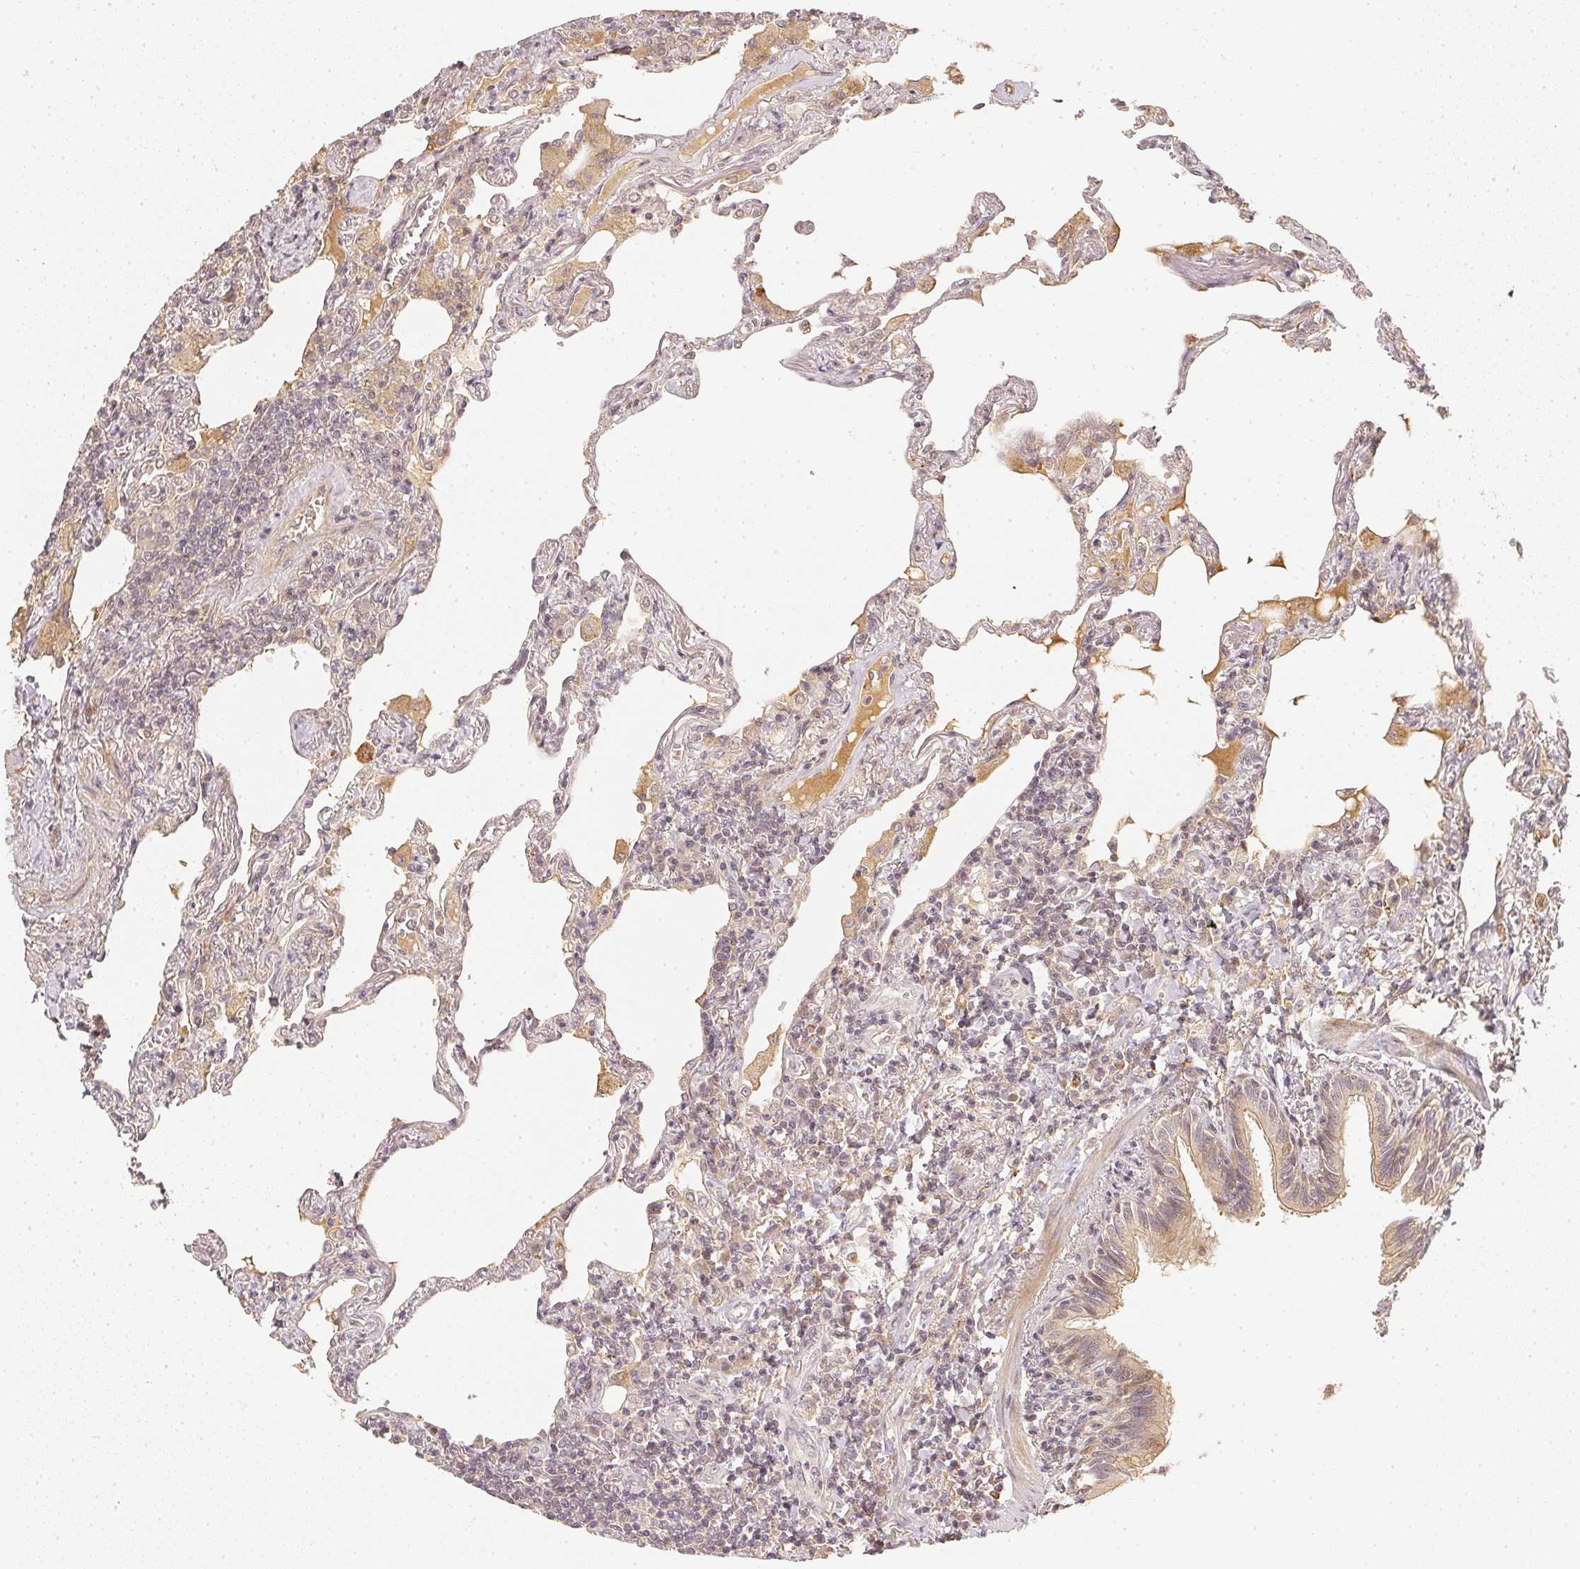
{"staining": {"intensity": "negative", "quantity": "none", "location": "none"}, "tissue": "lymphoma", "cell_type": "Tumor cells", "image_type": "cancer", "snomed": [{"axis": "morphology", "description": "Malignant lymphoma, non-Hodgkin's type, Low grade"}, {"axis": "topography", "description": "Lung"}], "caption": "Histopathology image shows no protein staining in tumor cells of low-grade malignant lymphoma, non-Hodgkin's type tissue.", "gene": "SERPINE1", "patient": {"sex": "female", "age": 71}}